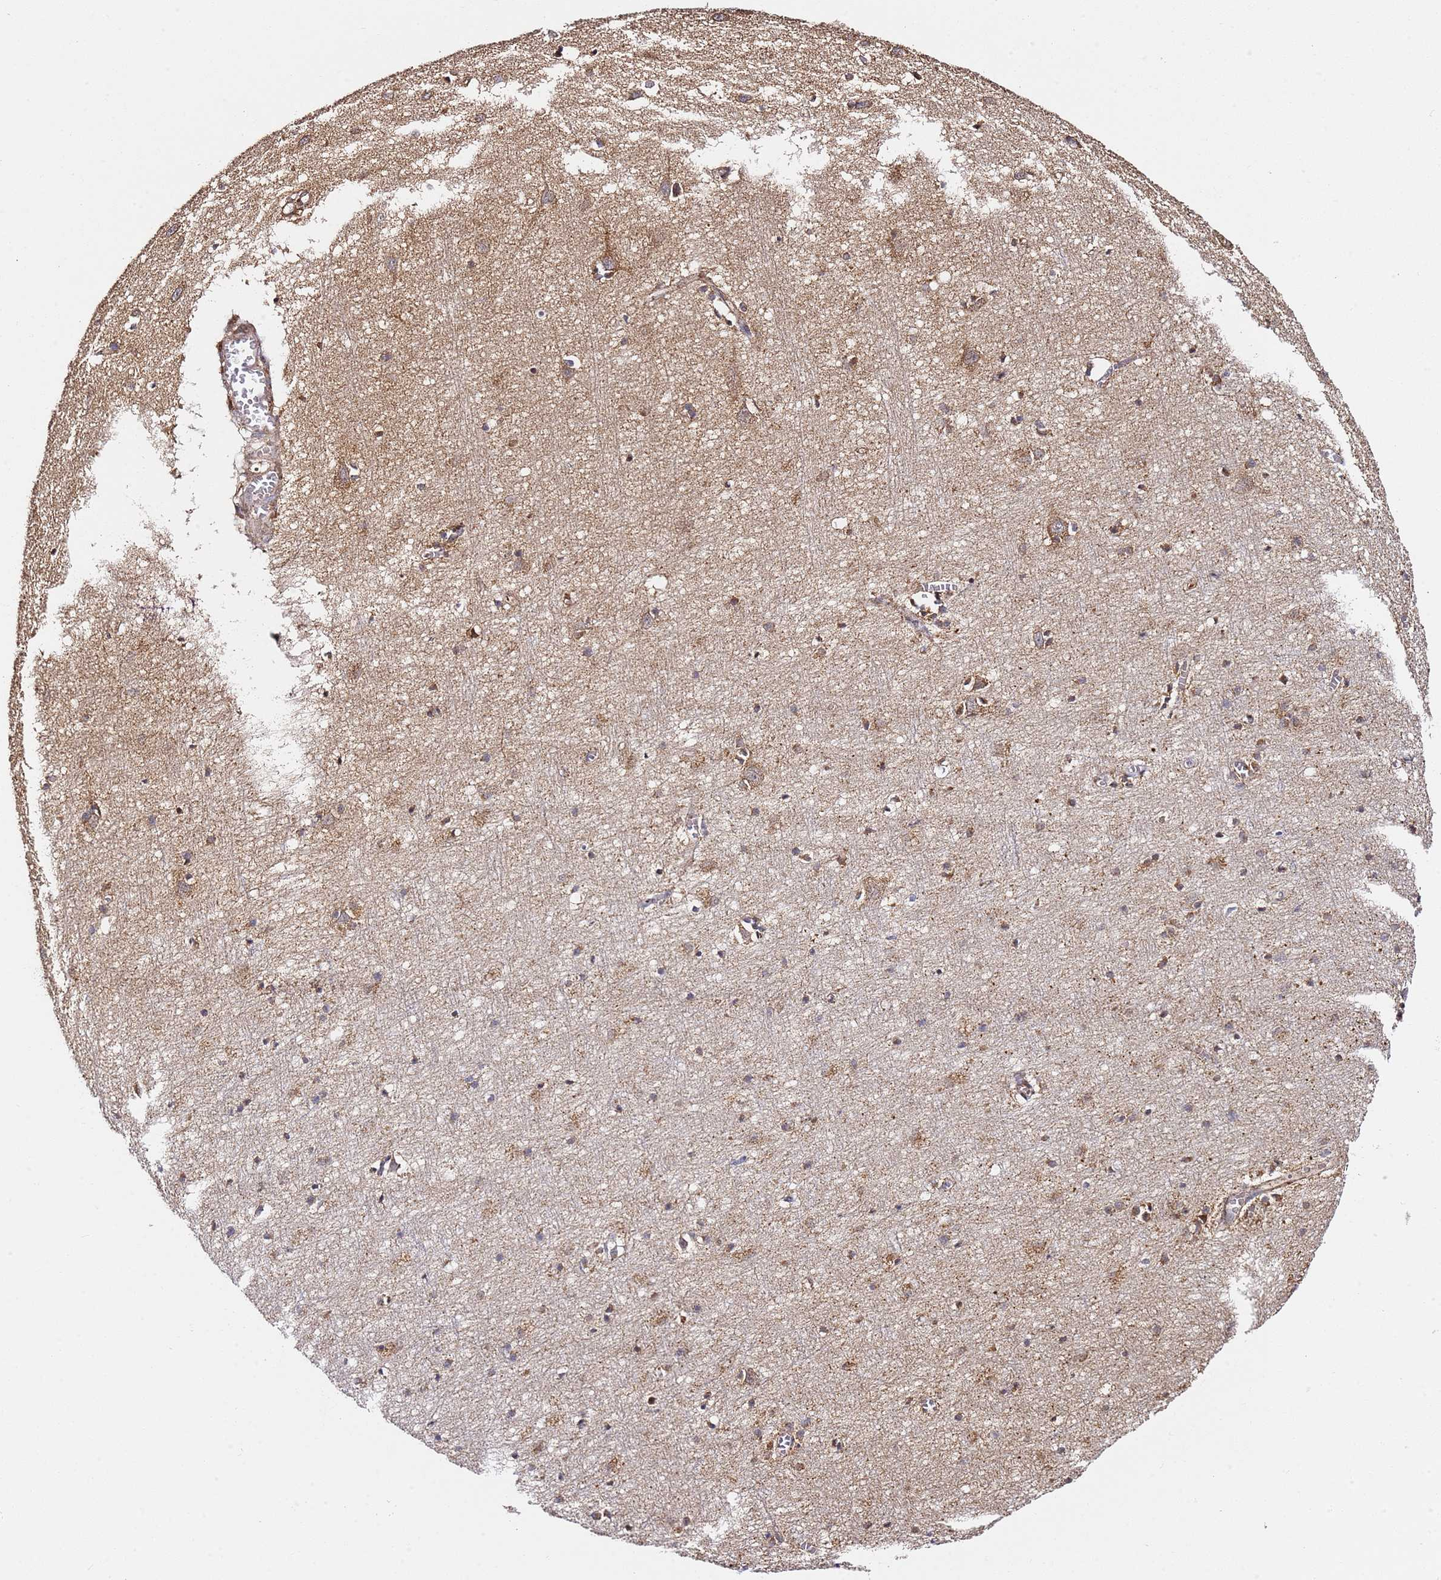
{"staining": {"intensity": "strong", "quantity": ">75%", "location": "cytoplasmic/membranous,nuclear"}, "tissue": "cerebral cortex", "cell_type": "Endothelial cells", "image_type": "normal", "snomed": [{"axis": "morphology", "description": "Normal tissue, NOS"}, {"axis": "topography", "description": "Cerebral cortex"}], "caption": "Endothelial cells reveal strong cytoplasmic/membranous,nuclear expression in approximately >75% of cells in normal cerebral cortex.", "gene": "SMOX", "patient": {"sex": "female", "age": 64}}